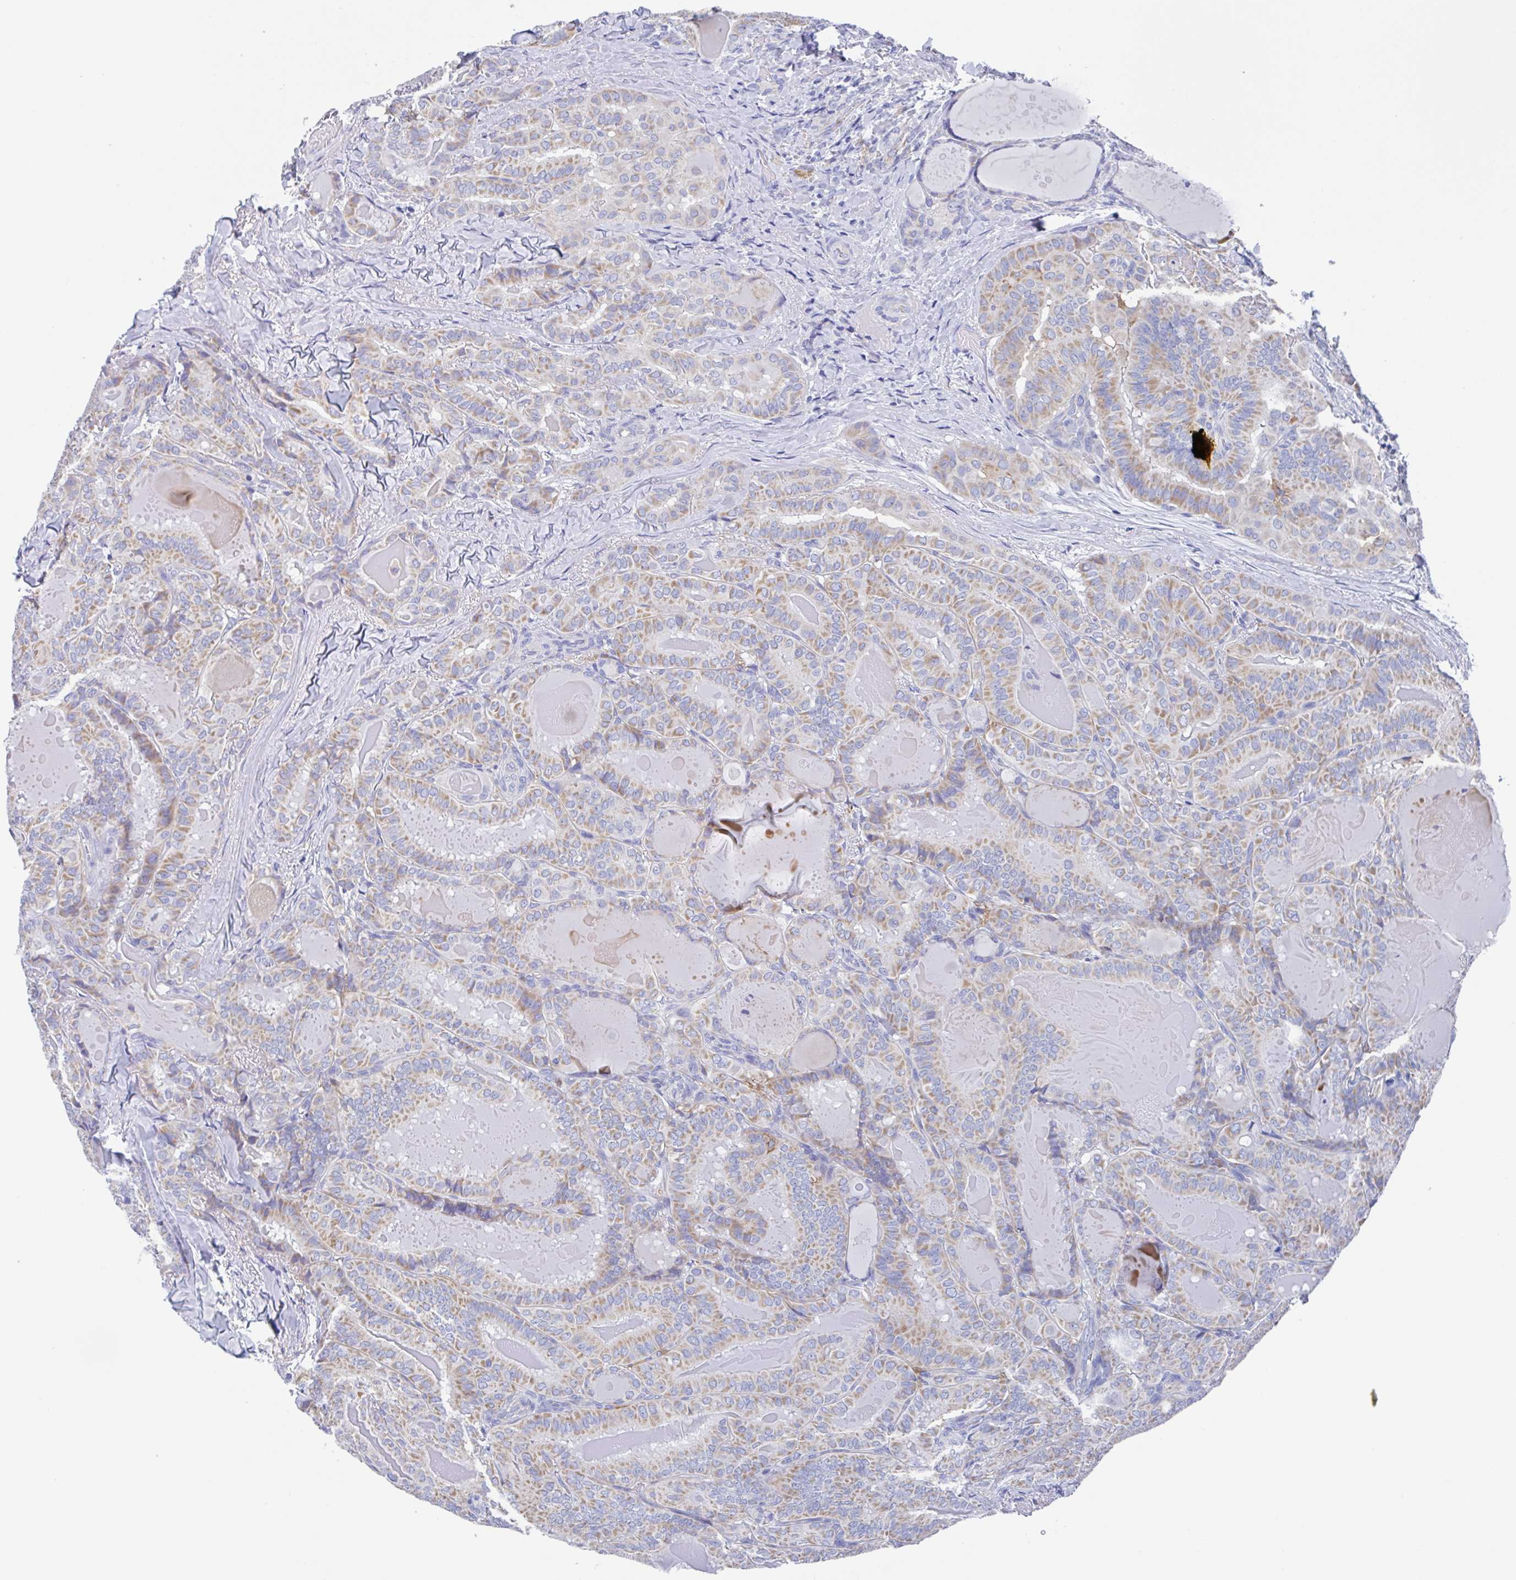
{"staining": {"intensity": "moderate", "quantity": ">75%", "location": "cytoplasmic/membranous"}, "tissue": "thyroid cancer", "cell_type": "Tumor cells", "image_type": "cancer", "snomed": [{"axis": "morphology", "description": "Papillary adenocarcinoma, NOS"}, {"axis": "topography", "description": "Thyroid gland"}], "caption": "Thyroid cancer tissue displays moderate cytoplasmic/membranous expression in approximately >75% of tumor cells, visualized by immunohistochemistry. Nuclei are stained in blue.", "gene": "FCGR3A", "patient": {"sex": "female", "age": 68}}